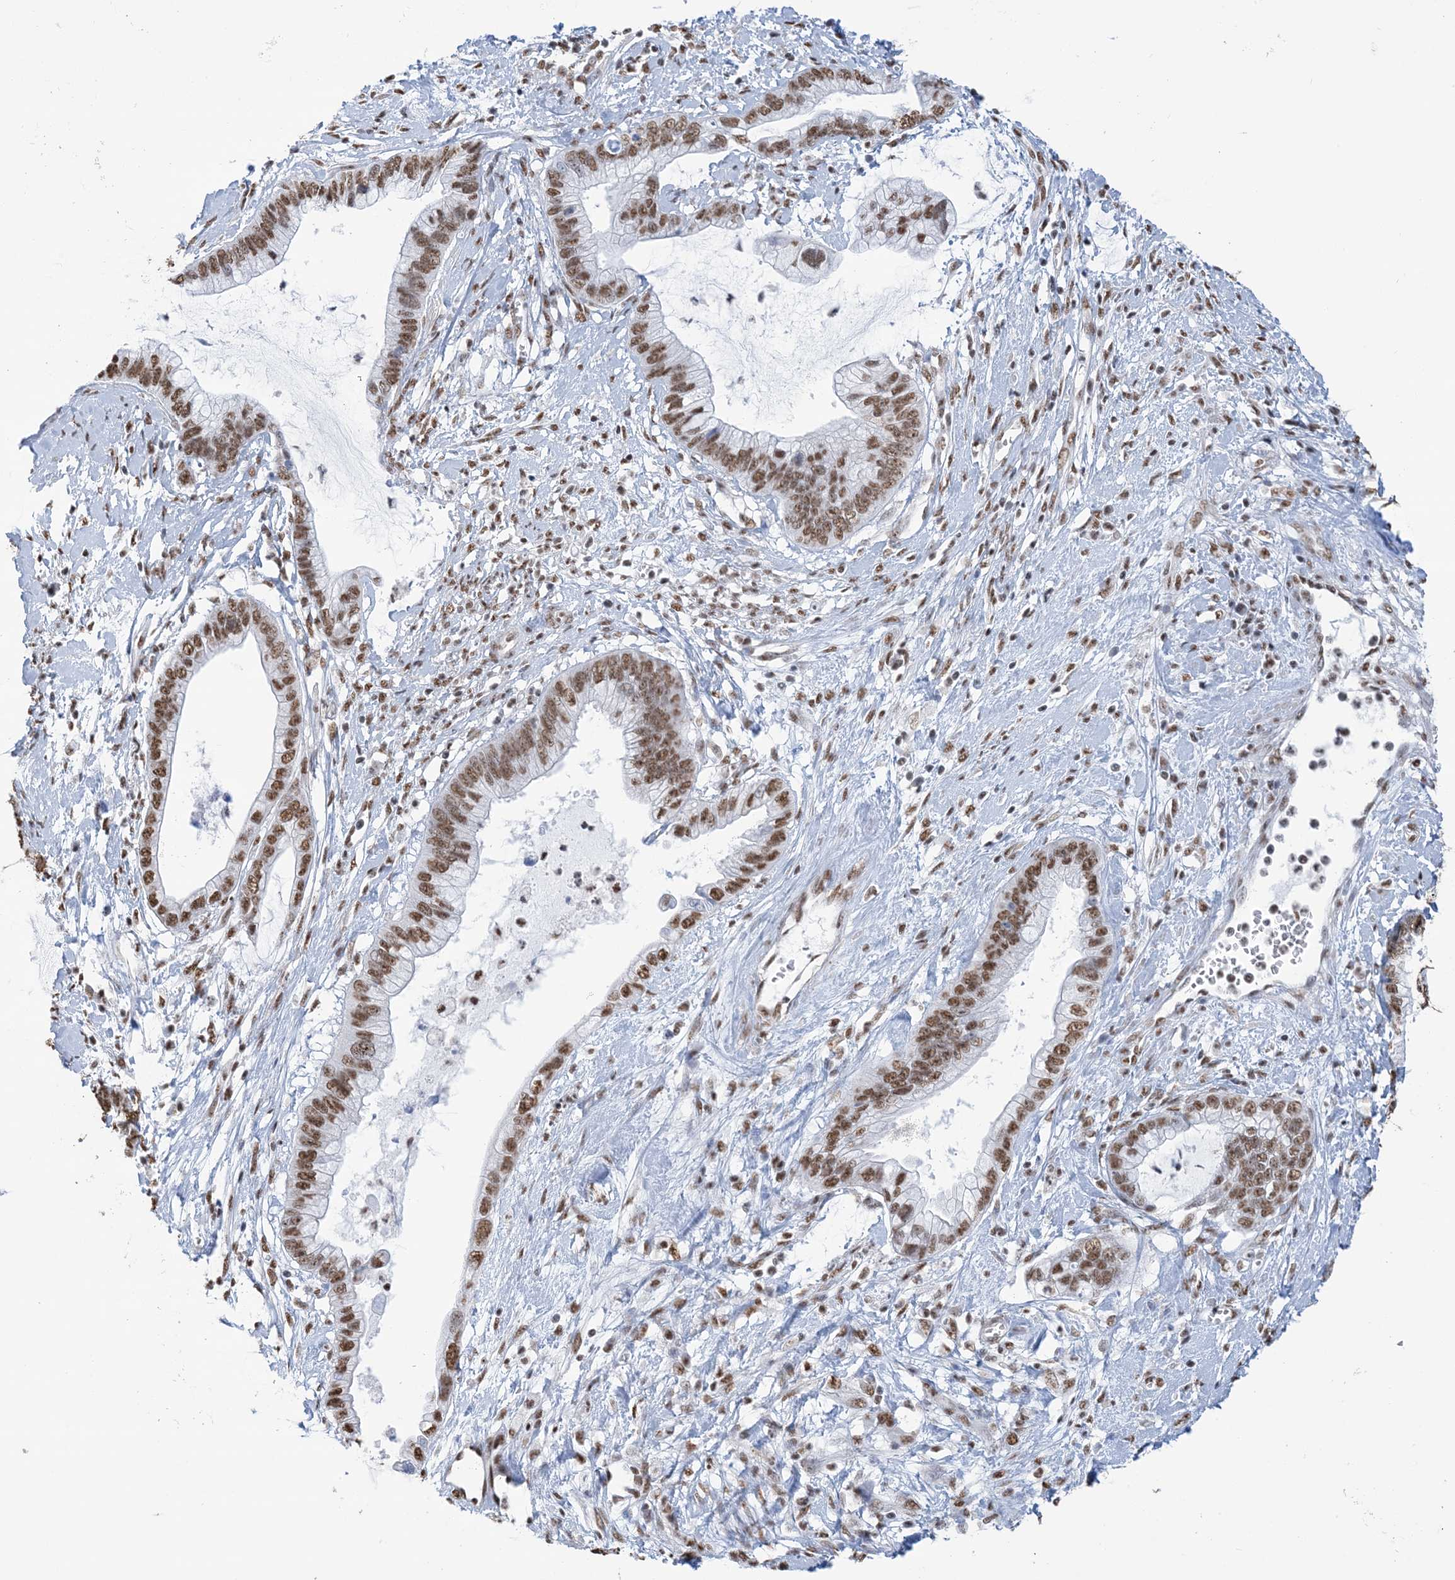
{"staining": {"intensity": "moderate", "quantity": ">75%", "location": "nuclear"}, "tissue": "cervical cancer", "cell_type": "Tumor cells", "image_type": "cancer", "snomed": [{"axis": "morphology", "description": "Adenocarcinoma, NOS"}, {"axis": "topography", "description": "Cervix"}], "caption": "Immunohistochemistry staining of adenocarcinoma (cervical), which exhibits medium levels of moderate nuclear positivity in approximately >75% of tumor cells indicating moderate nuclear protein expression. The staining was performed using DAB (3,3'-diaminobenzidine) (brown) for protein detection and nuclei were counterstained in hematoxylin (blue).", "gene": "ZNF792", "patient": {"sex": "female", "age": 44}}